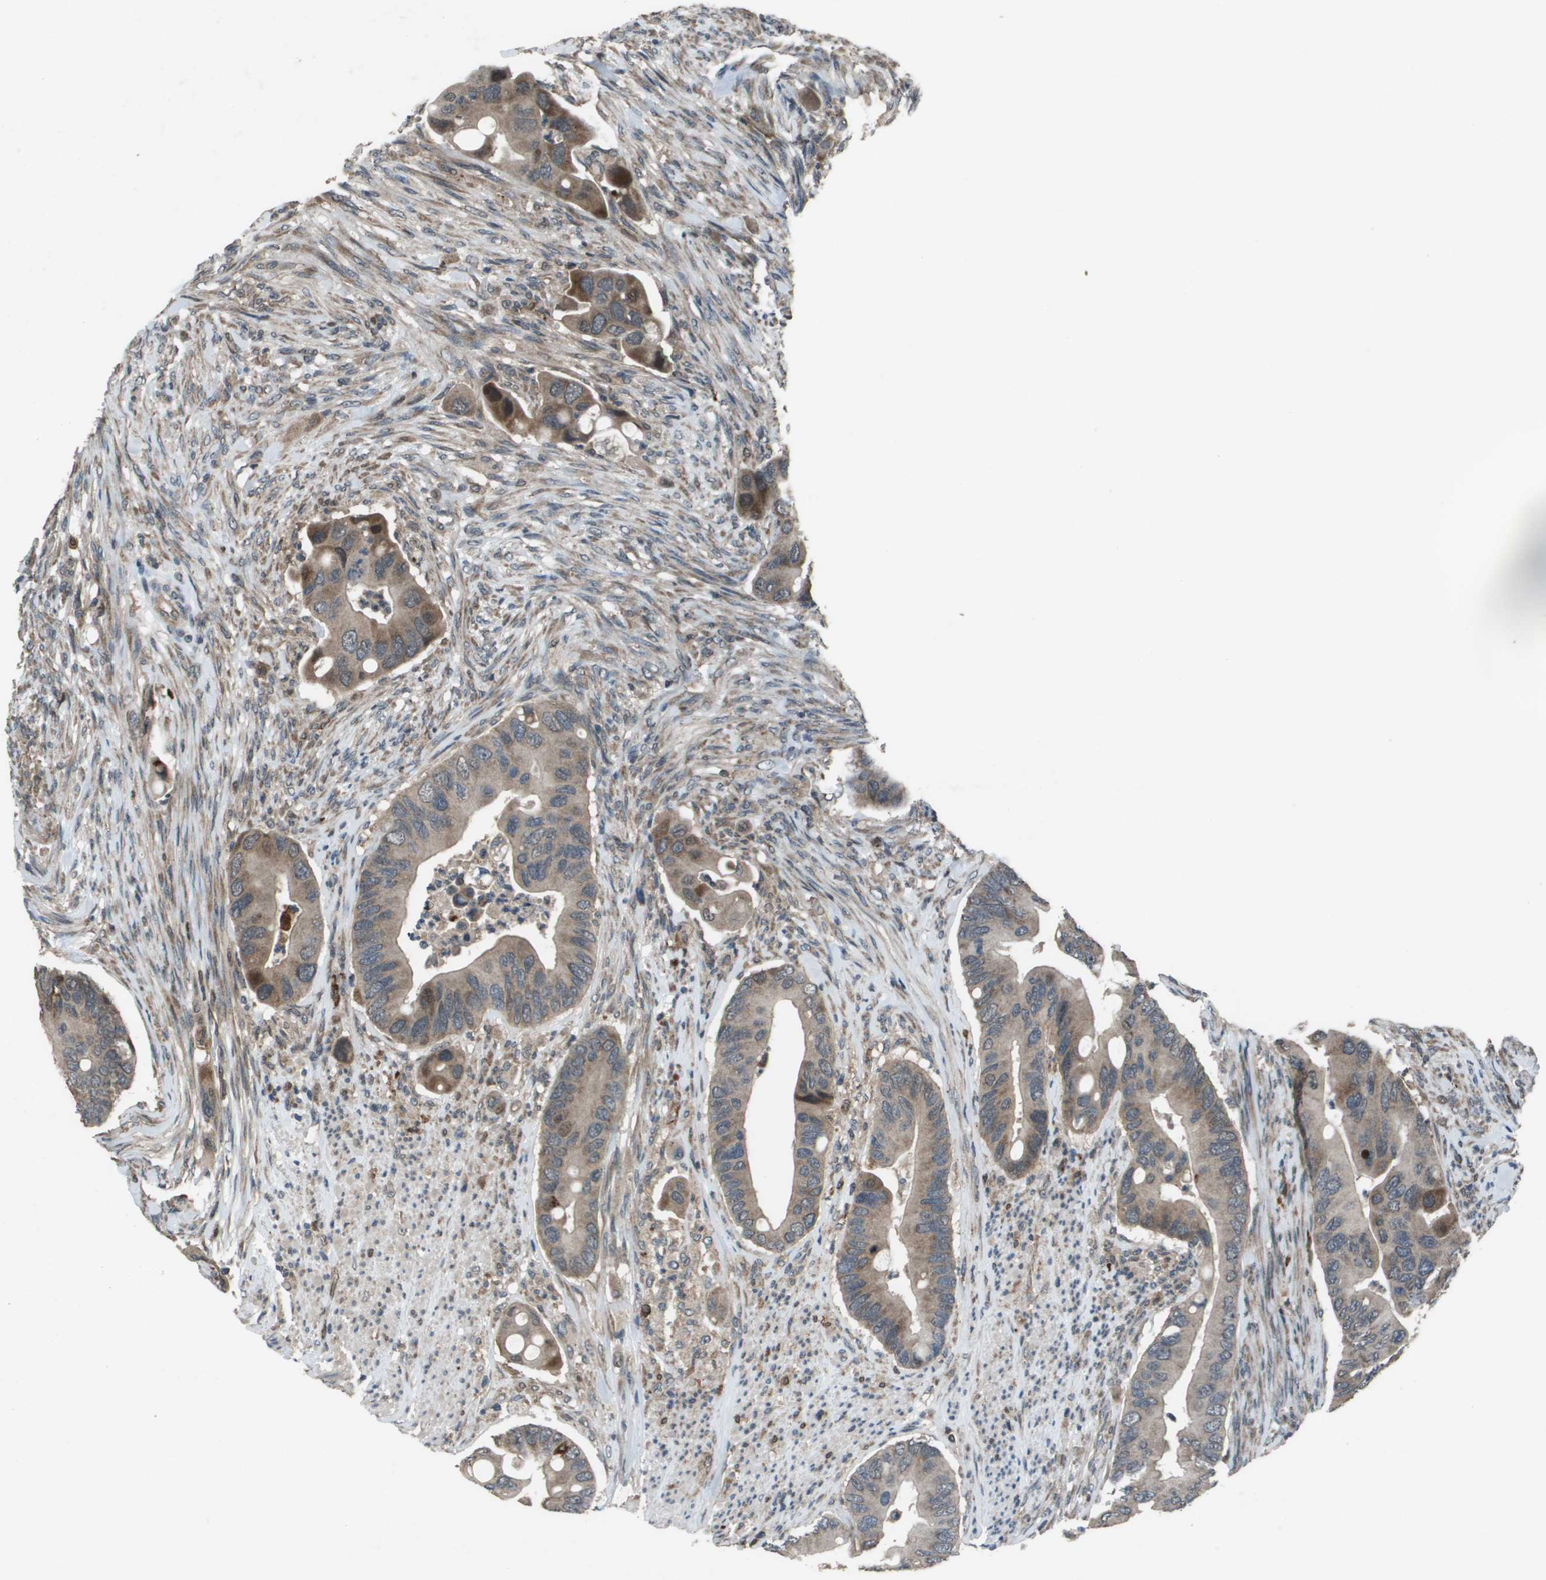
{"staining": {"intensity": "weak", "quantity": ">75%", "location": "cytoplasmic/membranous"}, "tissue": "colorectal cancer", "cell_type": "Tumor cells", "image_type": "cancer", "snomed": [{"axis": "morphology", "description": "Adenocarcinoma, NOS"}, {"axis": "topography", "description": "Rectum"}], "caption": "A high-resolution image shows immunohistochemistry (IHC) staining of colorectal cancer, which exhibits weak cytoplasmic/membranous expression in about >75% of tumor cells. (DAB = brown stain, brightfield microscopy at high magnification).", "gene": "GOSR2", "patient": {"sex": "female", "age": 57}}